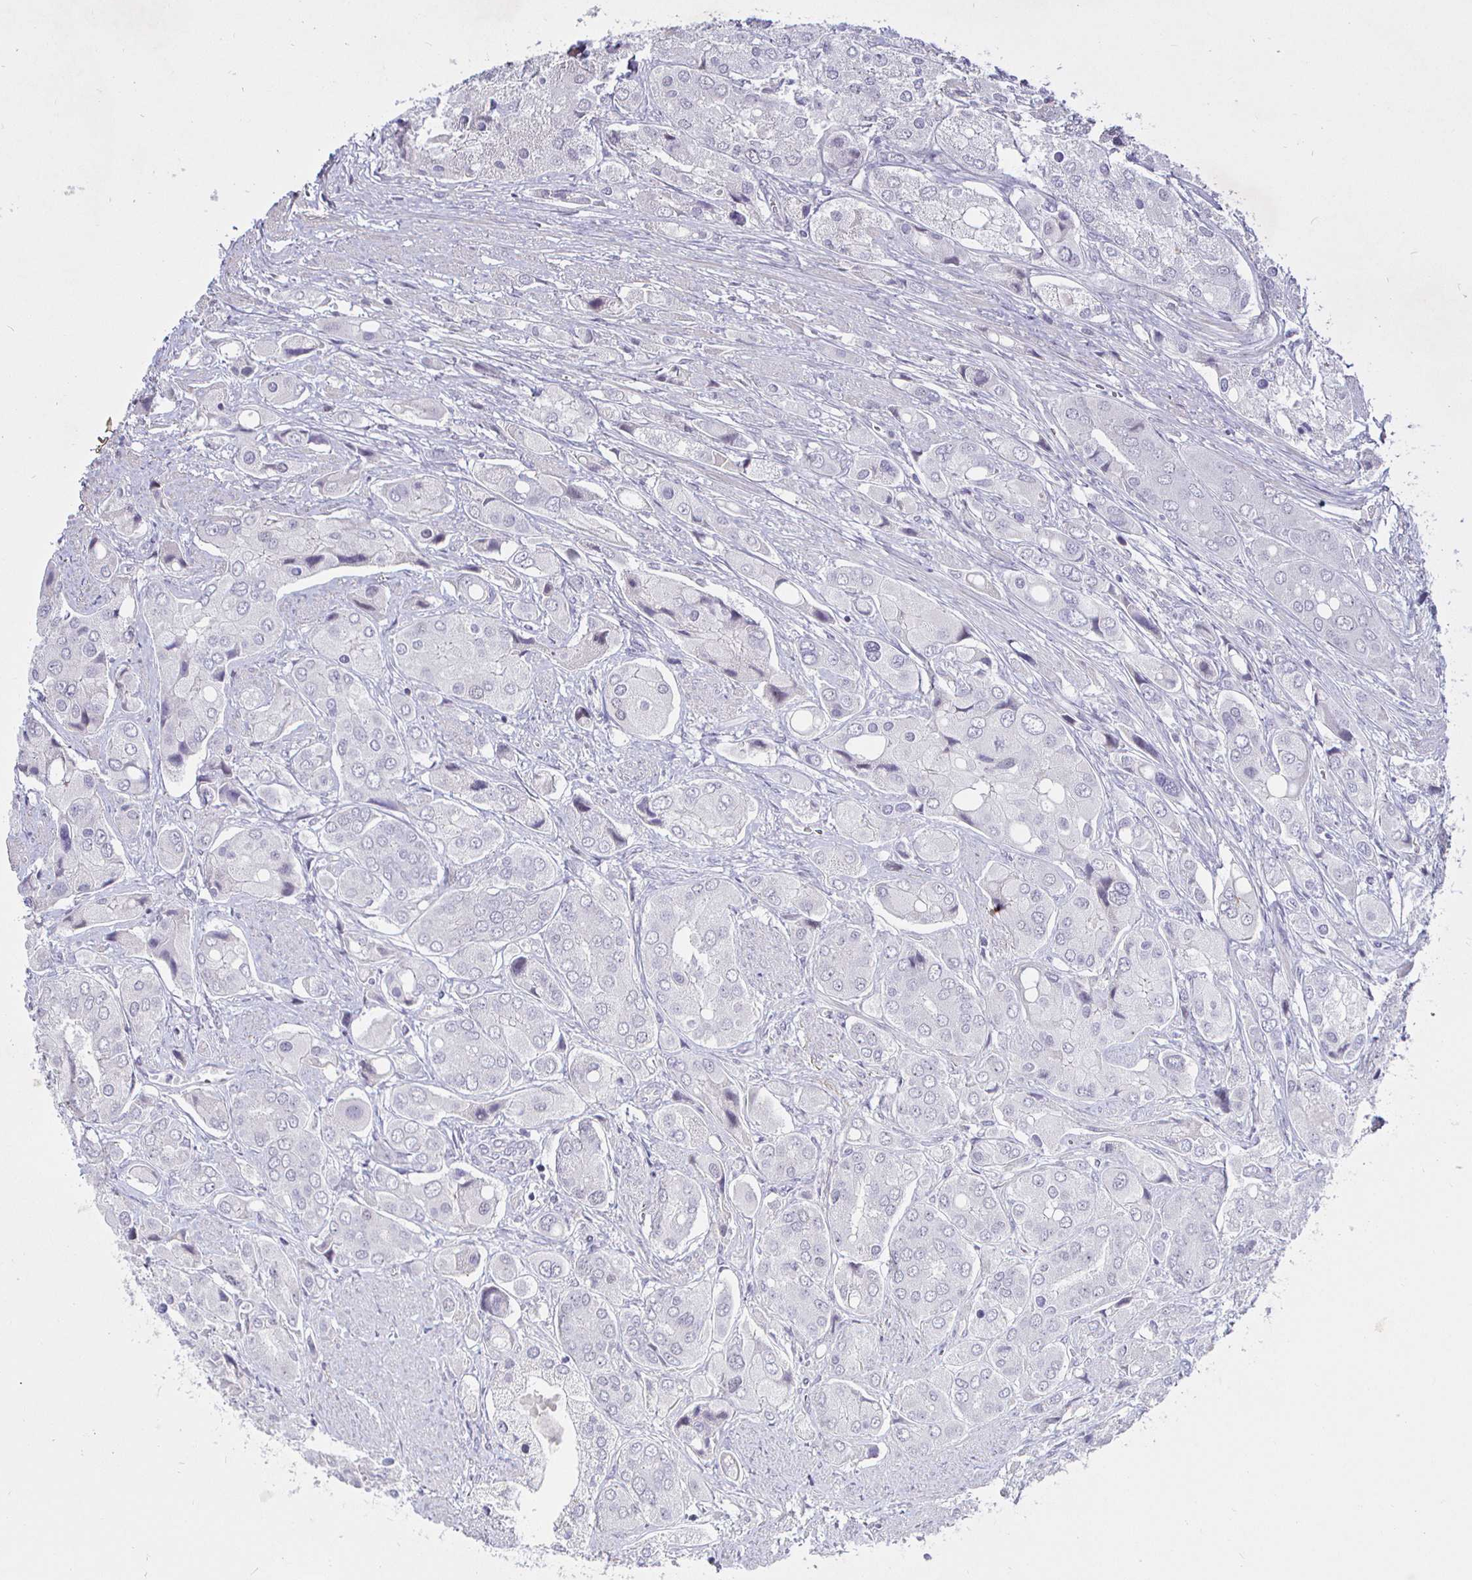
{"staining": {"intensity": "negative", "quantity": "none", "location": "none"}, "tissue": "prostate cancer", "cell_type": "Tumor cells", "image_type": "cancer", "snomed": [{"axis": "morphology", "description": "Adenocarcinoma, Low grade"}, {"axis": "topography", "description": "Prostate"}], "caption": "Immunohistochemistry (IHC) photomicrograph of neoplastic tissue: prostate low-grade adenocarcinoma stained with DAB (3,3'-diaminobenzidine) exhibits no significant protein positivity in tumor cells.", "gene": "MLH1", "patient": {"sex": "male", "age": 69}}